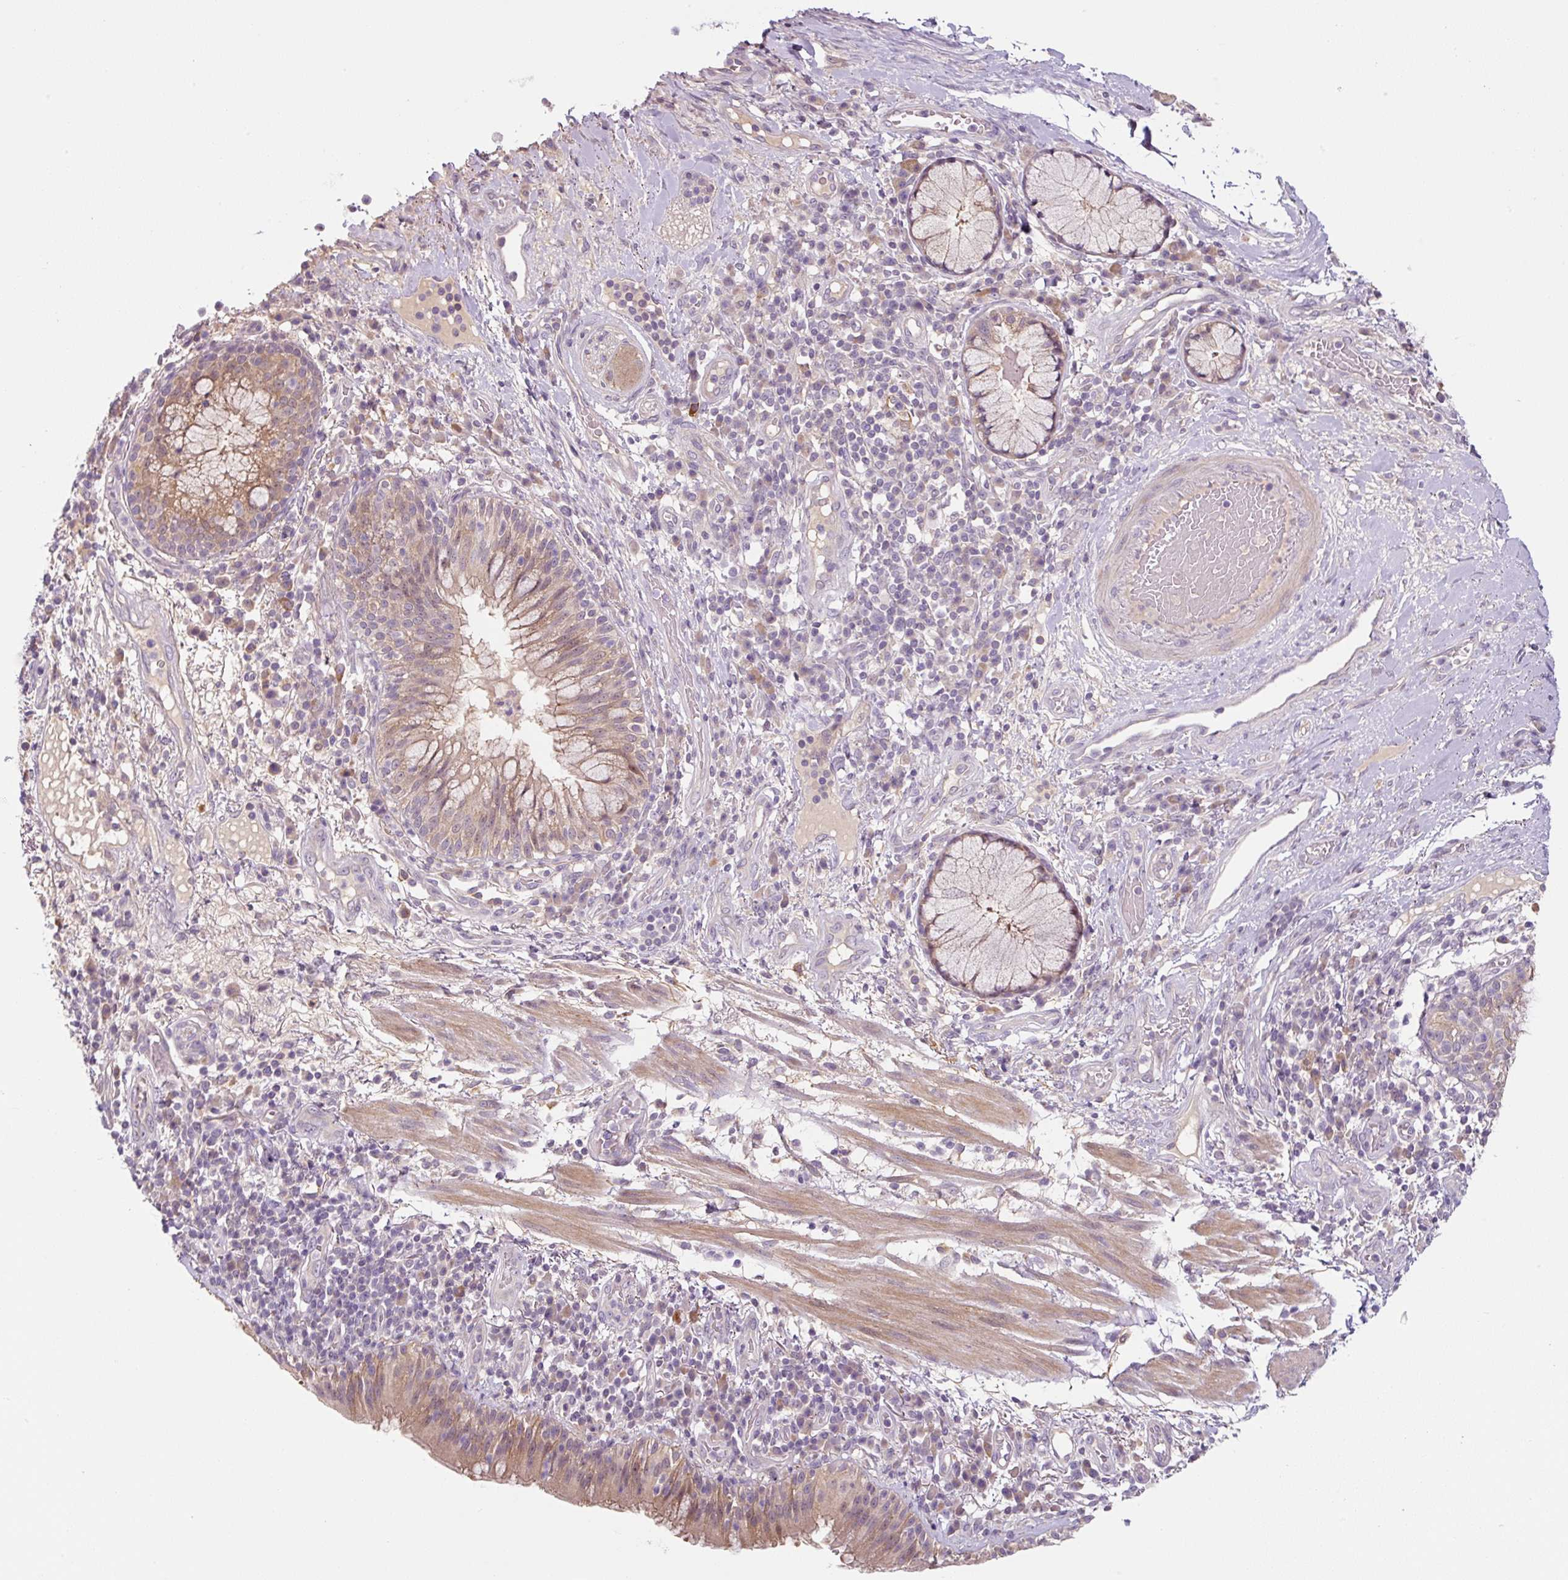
{"staining": {"intensity": "weak", "quantity": "<25%", "location": "cytoplasmic/membranous"}, "tissue": "bronchus", "cell_type": "Respiratory epithelial cells", "image_type": "normal", "snomed": [{"axis": "morphology", "description": "Normal tissue, NOS"}, {"axis": "topography", "description": "Cartilage tissue"}, {"axis": "topography", "description": "Bronchus"}], "caption": "This image is of benign bronchus stained with IHC to label a protein in brown with the nuclei are counter-stained blue. There is no positivity in respiratory epithelial cells. Brightfield microscopy of immunohistochemistry (IHC) stained with DAB (3,3'-diaminobenzidine) (brown) and hematoxylin (blue), captured at high magnification.", "gene": "PRKAA2", "patient": {"sex": "male", "age": 56}}